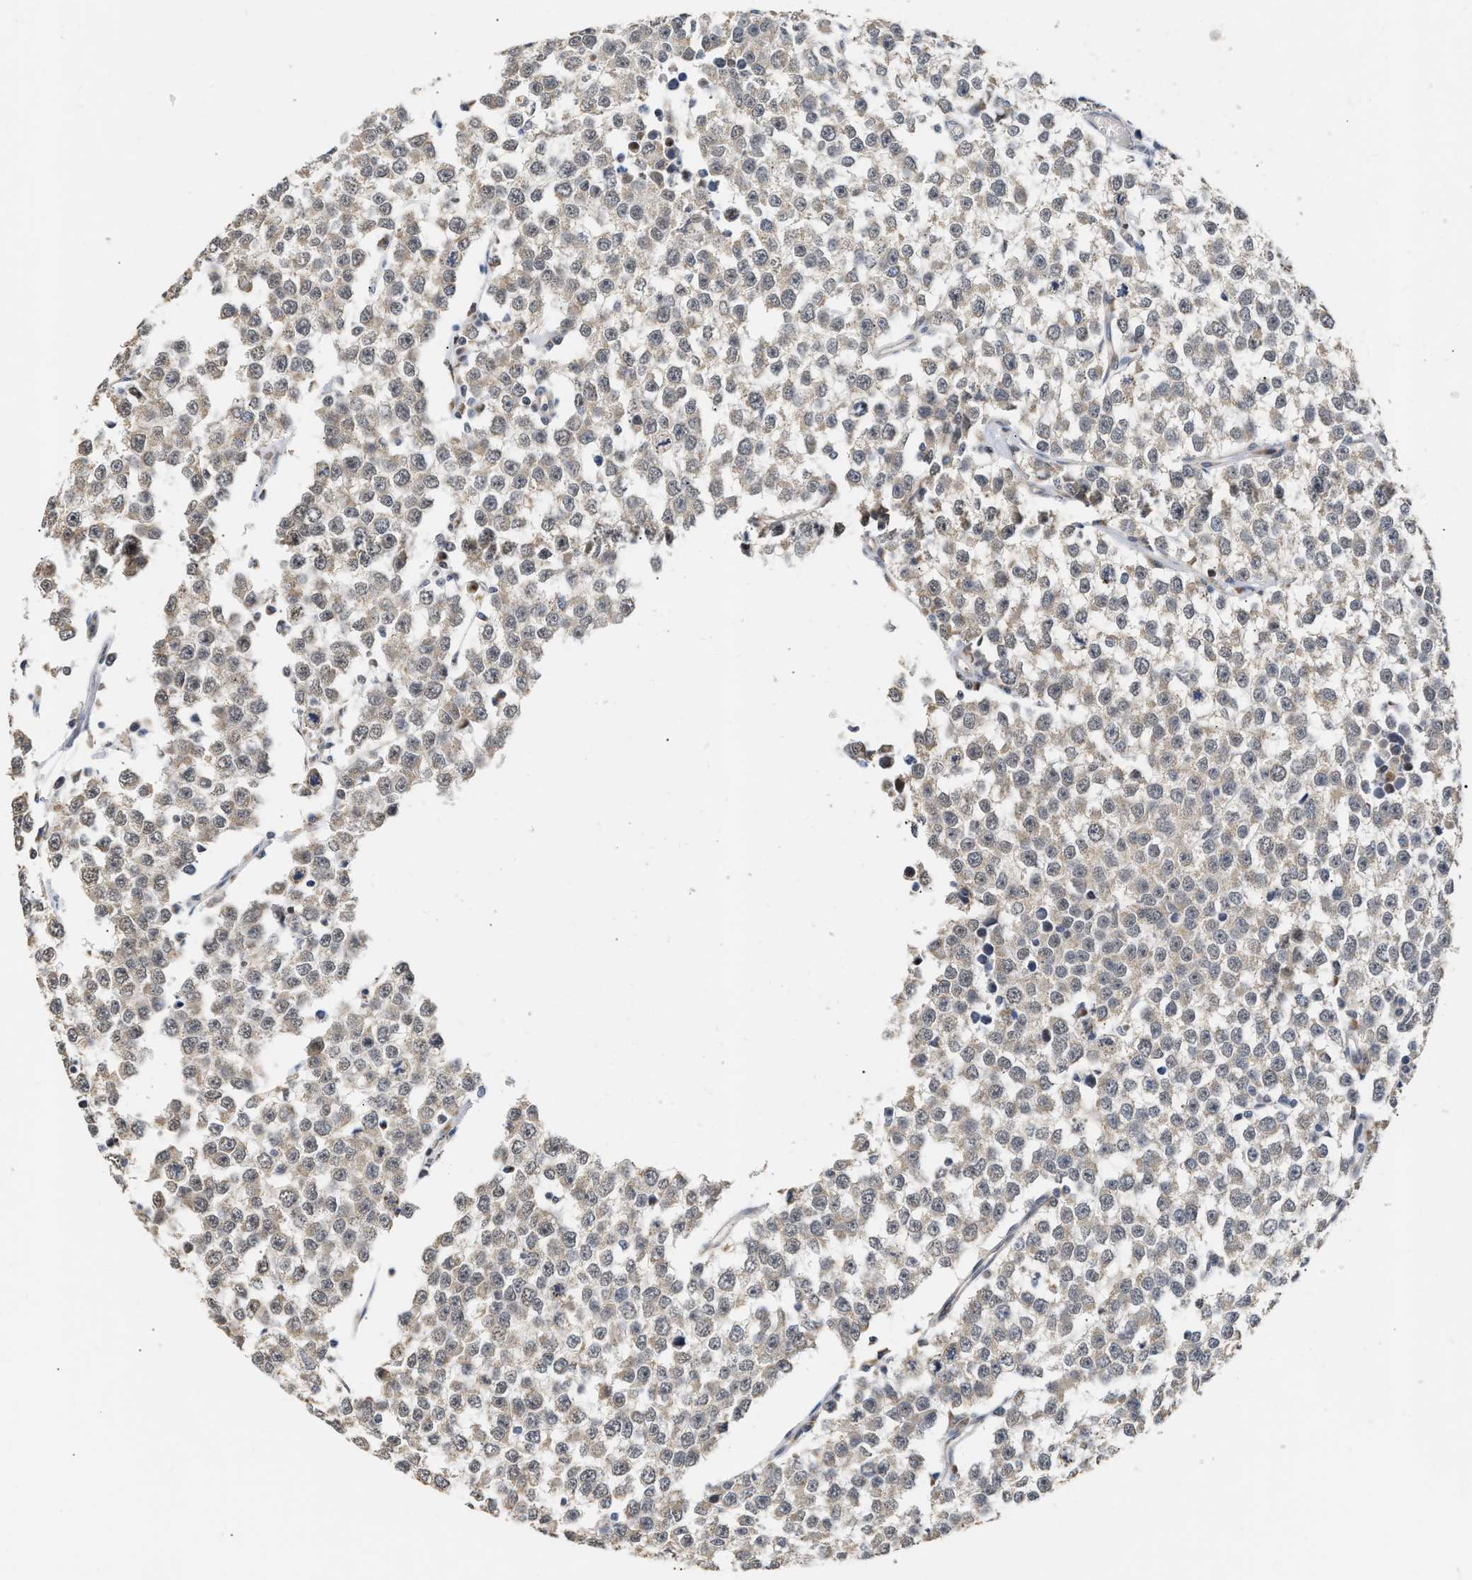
{"staining": {"intensity": "weak", "quantity": "<25%", "location": "cytoplasmic/membranous"}, "tissue": "testis cancer", "cell_type": "Tumor cells", "image_type": "cancer", "snomed": [{"axis": "morphology", "description": "Seminoma, NOS"}, {"axis": "morphology", "description": "Carcinoma, Embryonal, NOS"}, {"axis": "topography", "description": "Testis"}], "caption": "Protein analysis of testis embryonal carcinoma displays no significant positivity in tumor cells.", "gene": "DEPTOR", "patient": {"sex": "male", "age": 52}}